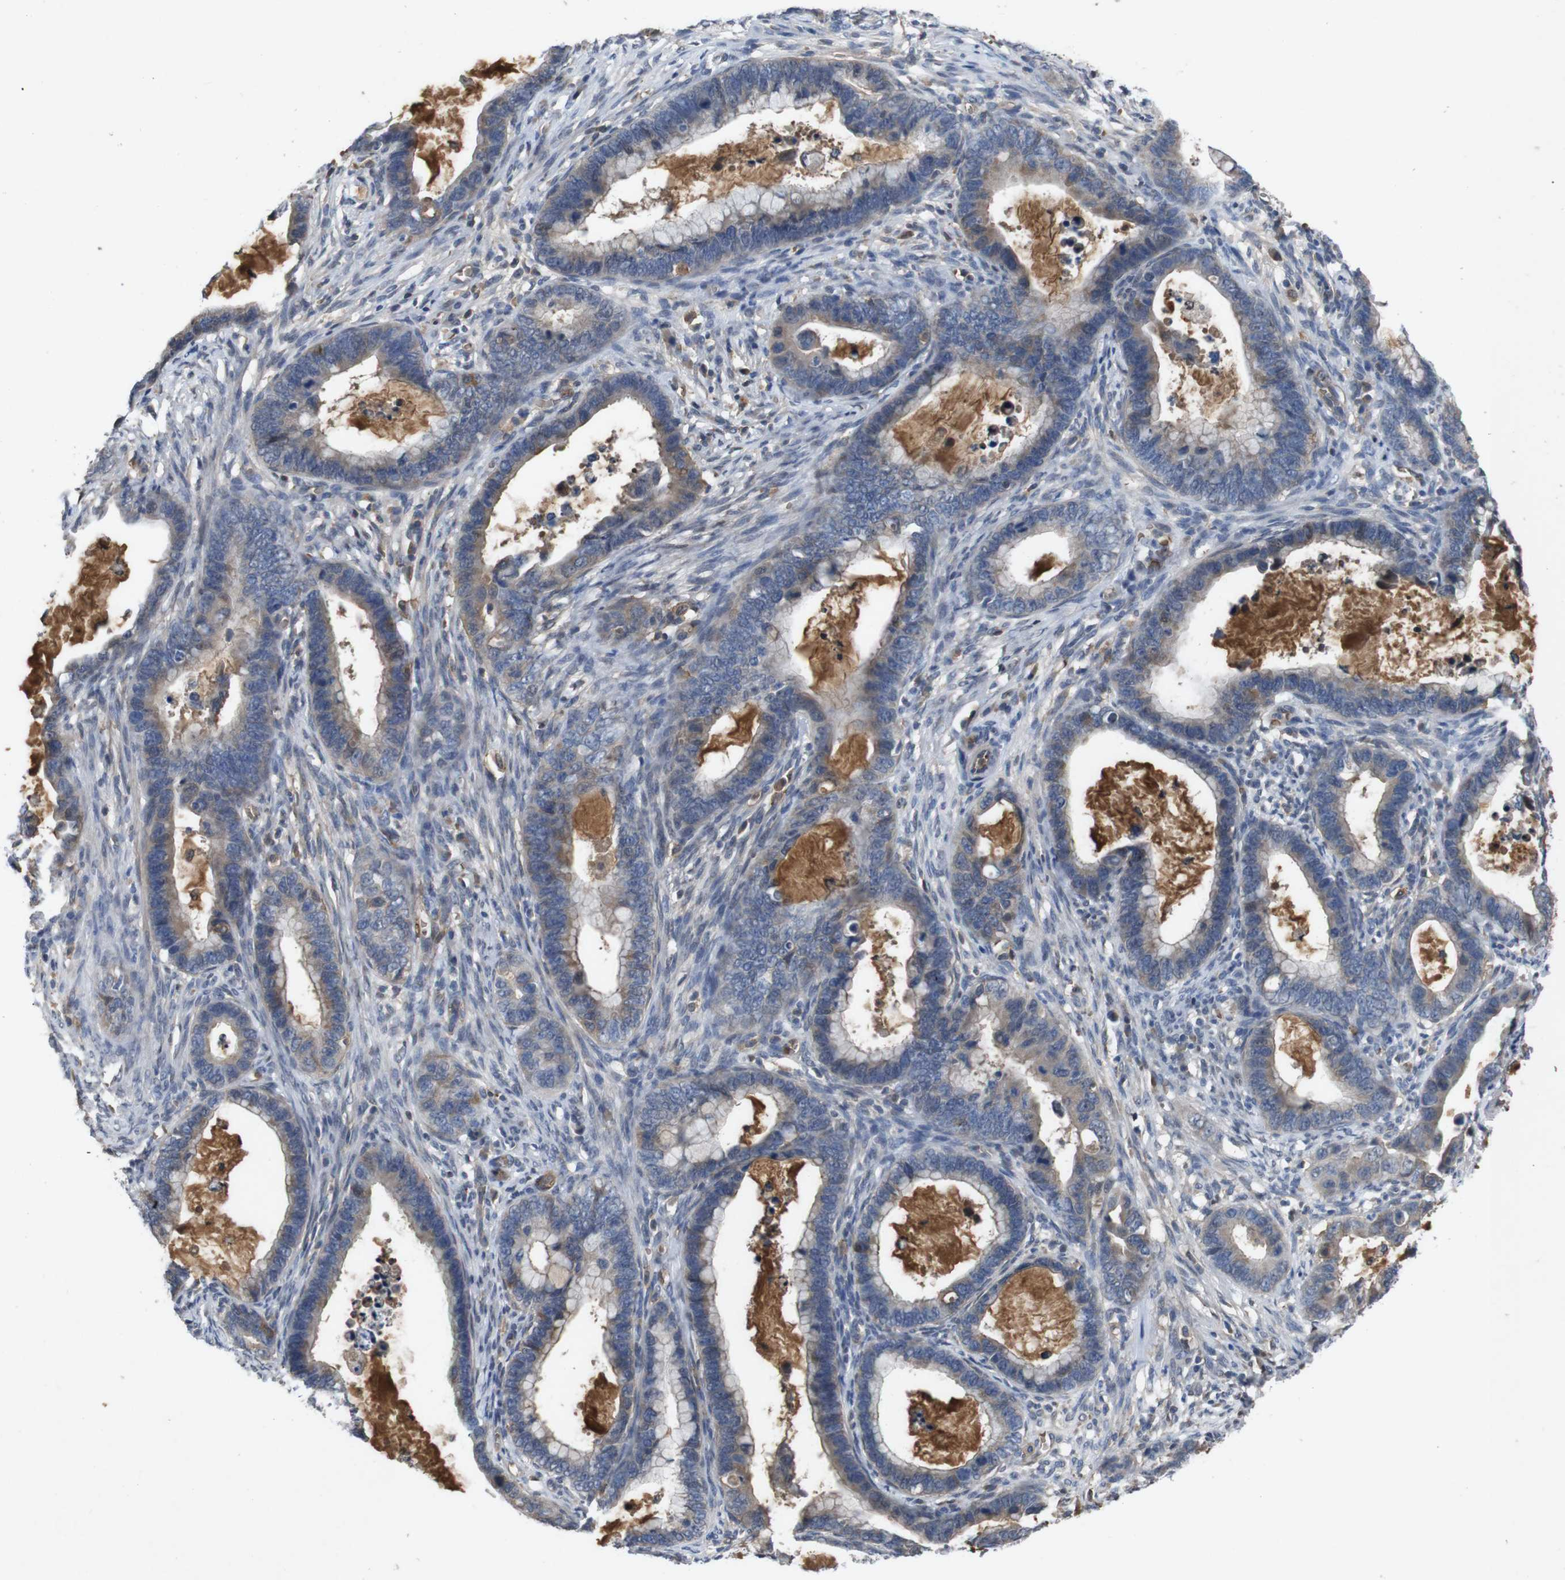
{"staining": {"intensity": "weak", "quantity": ">75%", "location": "cytoplasmic/membranous"}, "tissue": "cervical cancer", "cell_type": "Tumor cells", "image_type": "cancer", "snomed": [{"axis": "morphology", "description": "Adenocarcinoma, NOS"}, {"axis": "topography", "description": "Cervix"}], "caption": "Protein staining demonstrates weak cytoplasmic/membranous expression in about >75% of tumor cells in cervical adenocarcinoma.", "gene": "SPTB", "patient": {"sex": "female", "age": 44}}